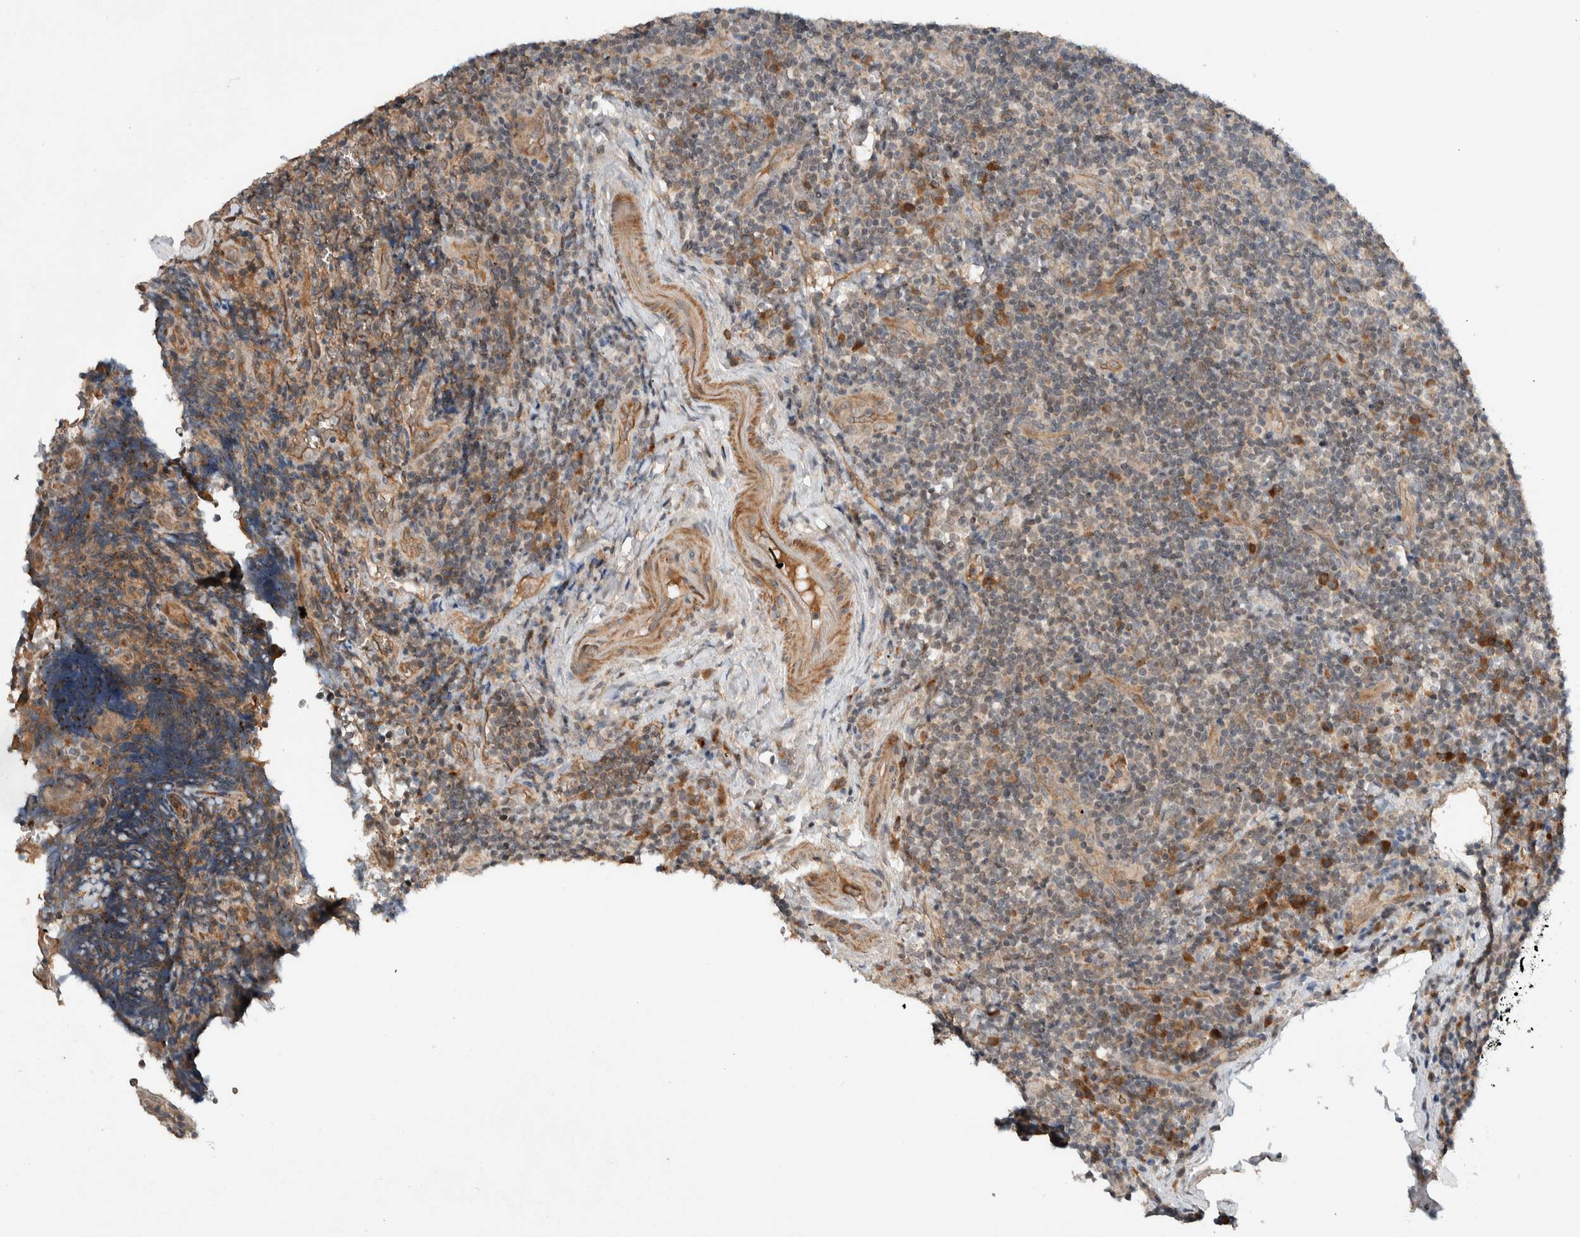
{"staining": {"intensity": "moderate", "quantity": "<25%", "location": "cytoplasmic/membranous"}, "tissue": "lymphoma", "cell_type": "Tumor cells", "image_type": "cancer", "snomed": [{"axis": "morphology", "description": "Malignant lymphoma, non-Hodgkin's type, High grade"}, {"axis": "topography", "description": "Tonsil"}], "caption": "Malignant lymphoma, non-Hodgkin's type (high-grade) stained for a protein exhibits moderate cytoplasmic/membranous positivity in tumor cells.", "gene": "ARMC7", "patient": {"sex": "female", "age": 36}}